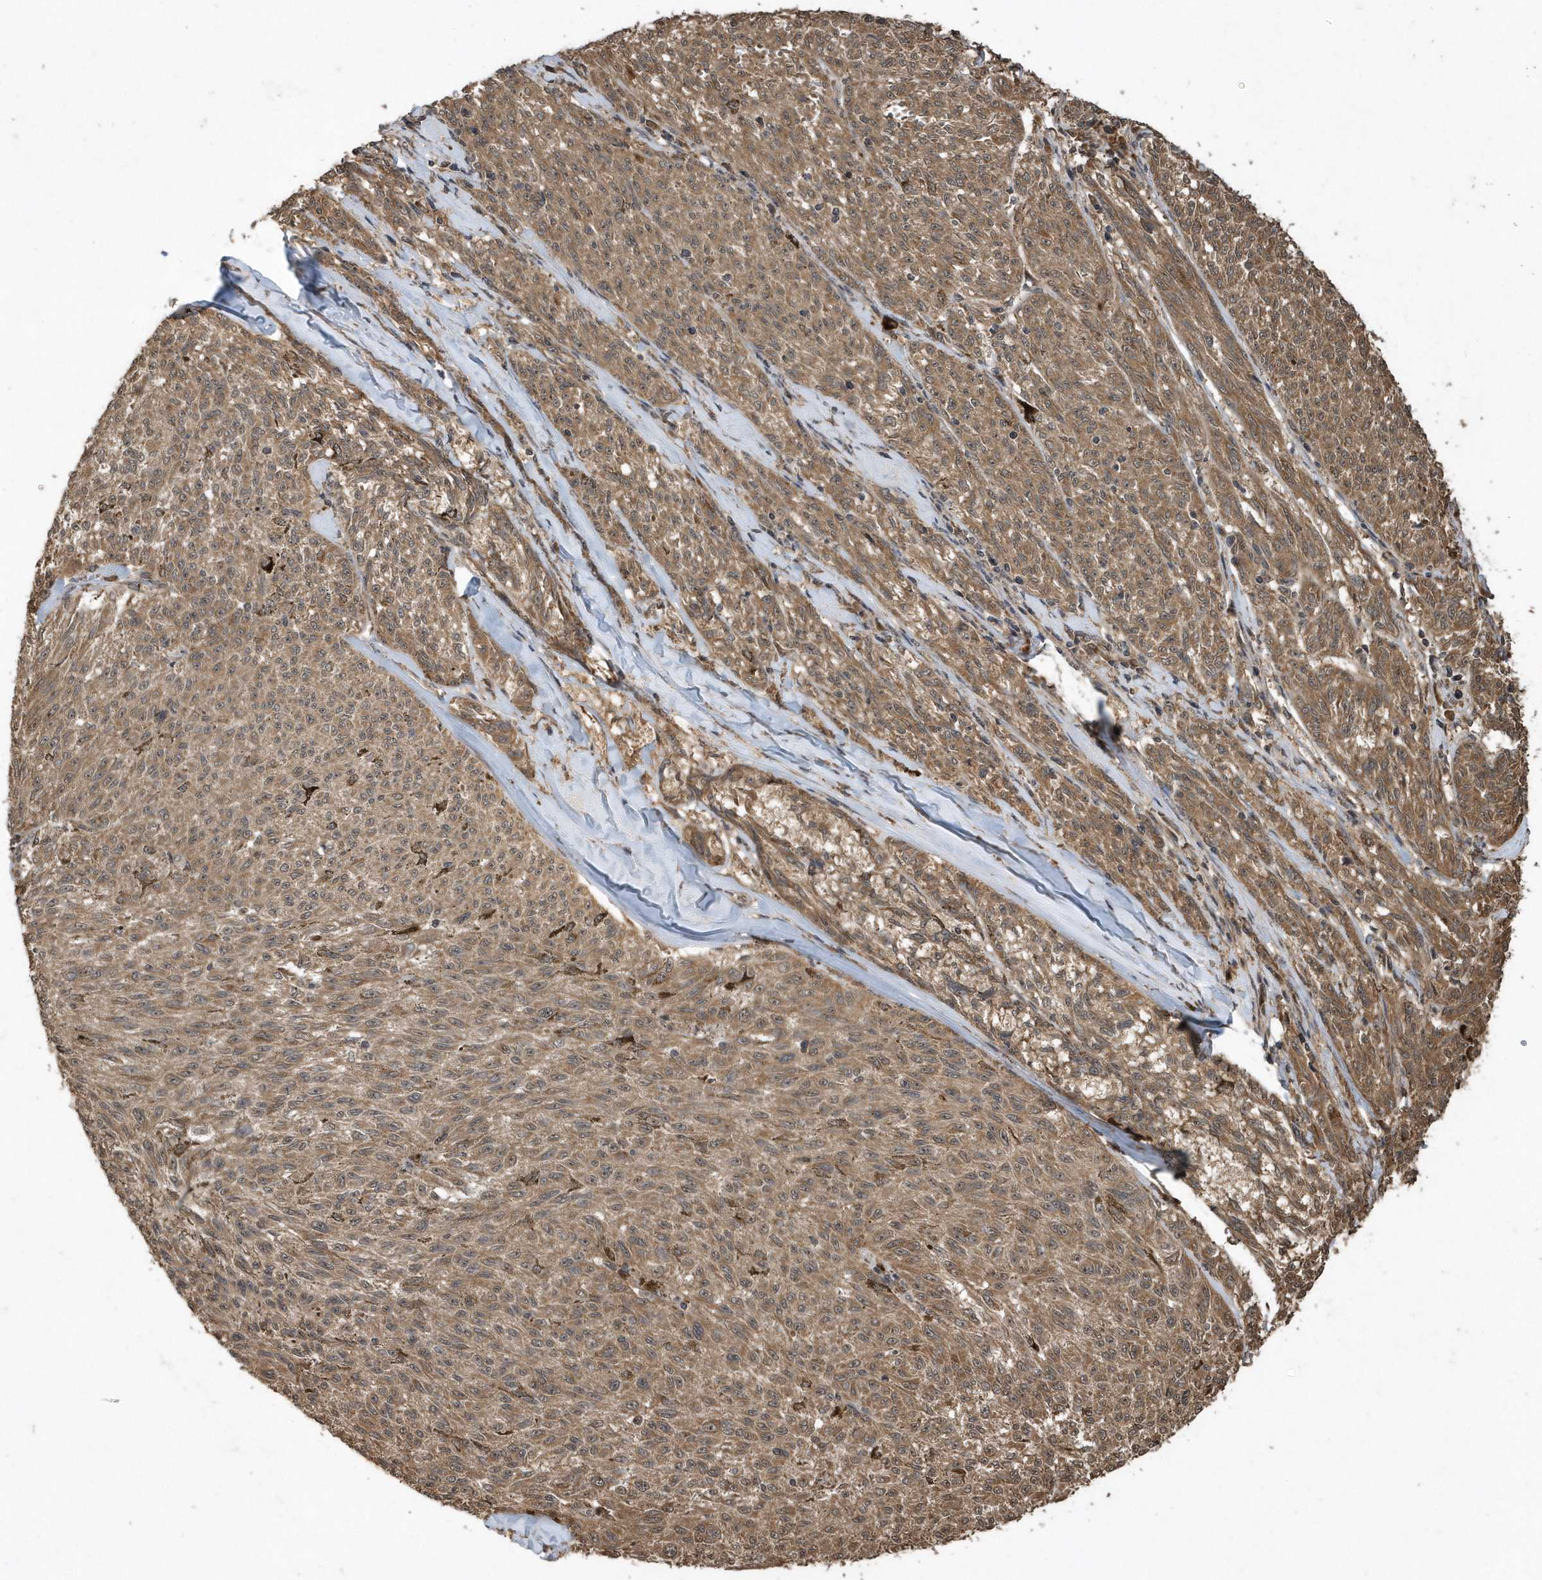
{"staining": {"intensity": "moderate", "quantity": ">75%", "location": "cytoplasmic/membranous"}, "tissue": "melanoma", "cell_type": "Tumor cells", "image_type": "cancer", "snomed": [{"axis": "morphology", "description": "Malignant melanoma, NOS"}, {"axis": "topography", "description": "Skin"}], "caption": "High-power microscopy captured an immunohistochemistry (IHC) micrograph of malignant melanoma, revealing moderate cytoplasmic/membranous staining in about >75% of tumor cells.", "gene": "WASHC5", "patient": {"sex": "female", "age": 72}}